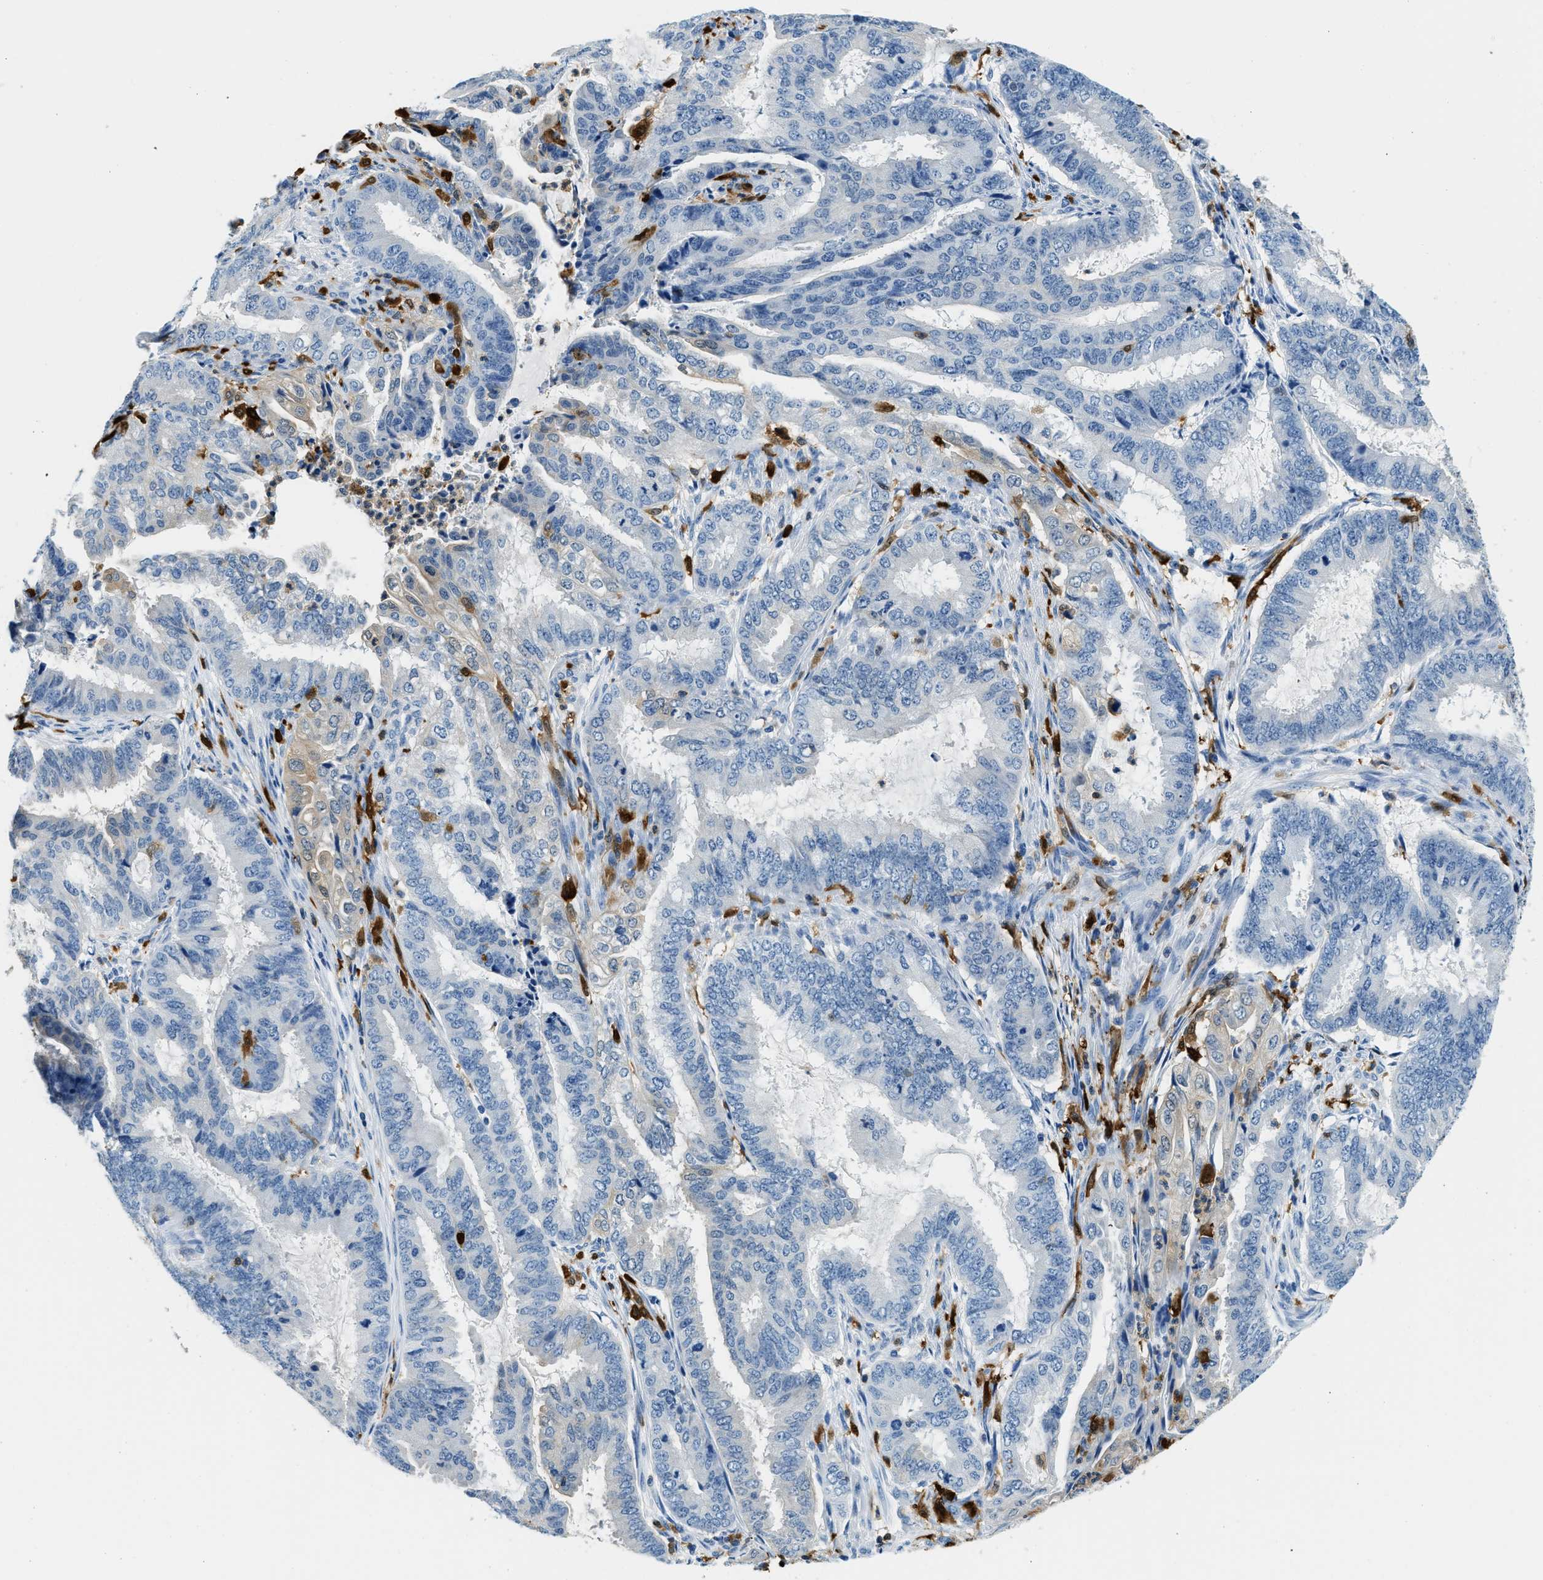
{"staining": {"intensity": "negative", "quantity": "none", "location": "none"}, "tissue": "endometrial cancer", "cell_type": "Tumor cells", "image_type": "cancer", "snomed": [{"axis": "morphology", "description": "Adenocarcinoma, NOS"}, {"axis": "topography", "description": "Endometrium"}], "caption": "A photomicrograph of adenocarcinoma (endometrial) stained for a protein shows no brown staining in tumor cells. (DAB (3,3'-diaminobenzidine) IHC with hematoxylin counter stain).", "gene": "CAPG", "patient": {"sex": "female", "age": 51}}